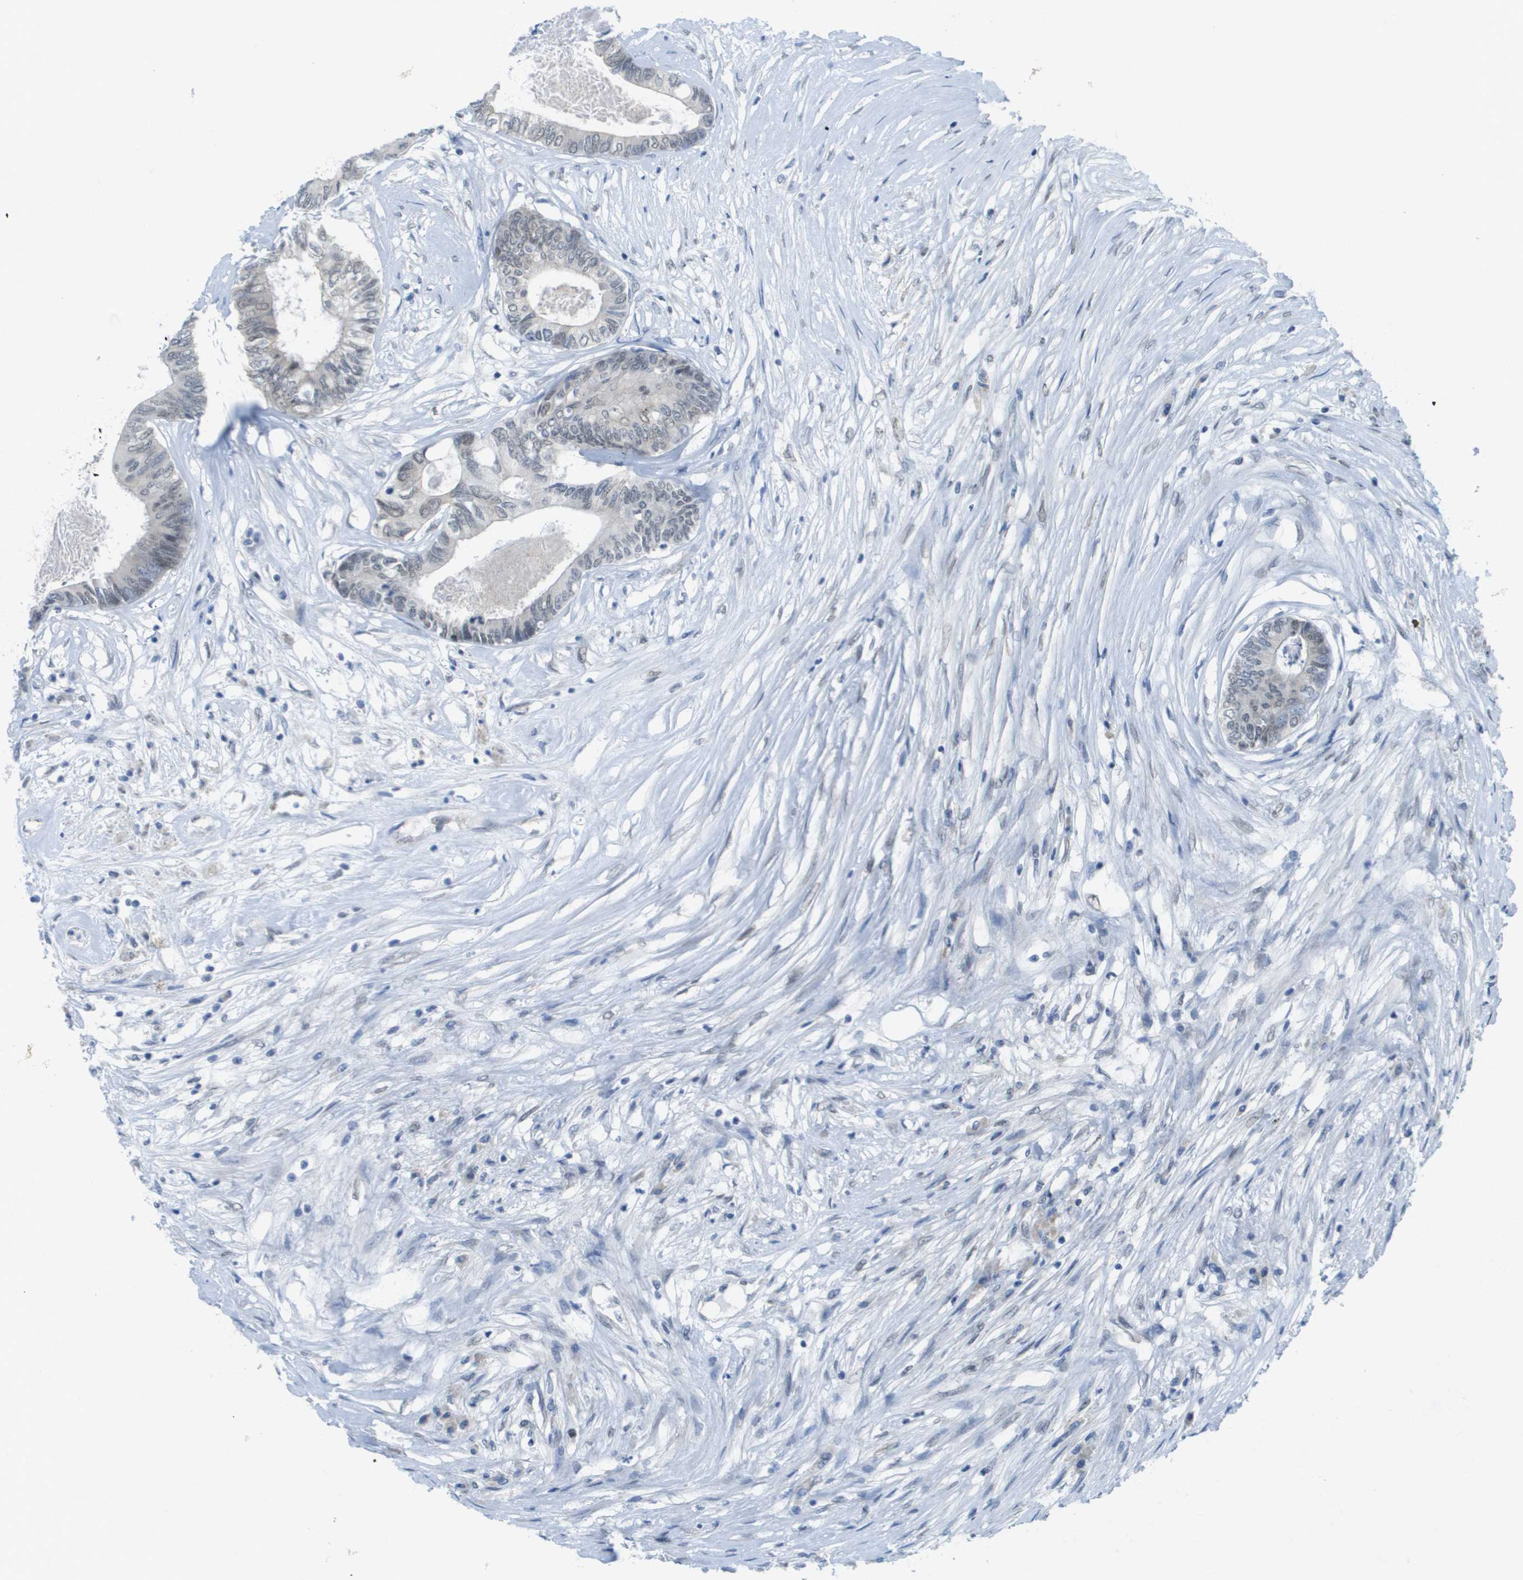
{"staining": {"intensity": "negative", "quantity": "none", "location": "none"}, "tissue": "colorectal cancer", "cell_type": "Tumor cells", "image_type": "cancer", "snomed": [{"axis": "morphology", "description": "Adenocarcinoma, NOS"}, {"axis": "topography", "description": "Rectum"}], "caption": "This histopathology image is of colorectal cancer (adenocarcinoma) stained with immunohistochemistry to label a protein in brown with the nuclei are counter-stained blue. There is no staining in tumor cells. (DAB immunohistochemistry with hematoxylin counter stain).", "gene": "ARID1B", "patient": {"sex": "male", "age": 63}}